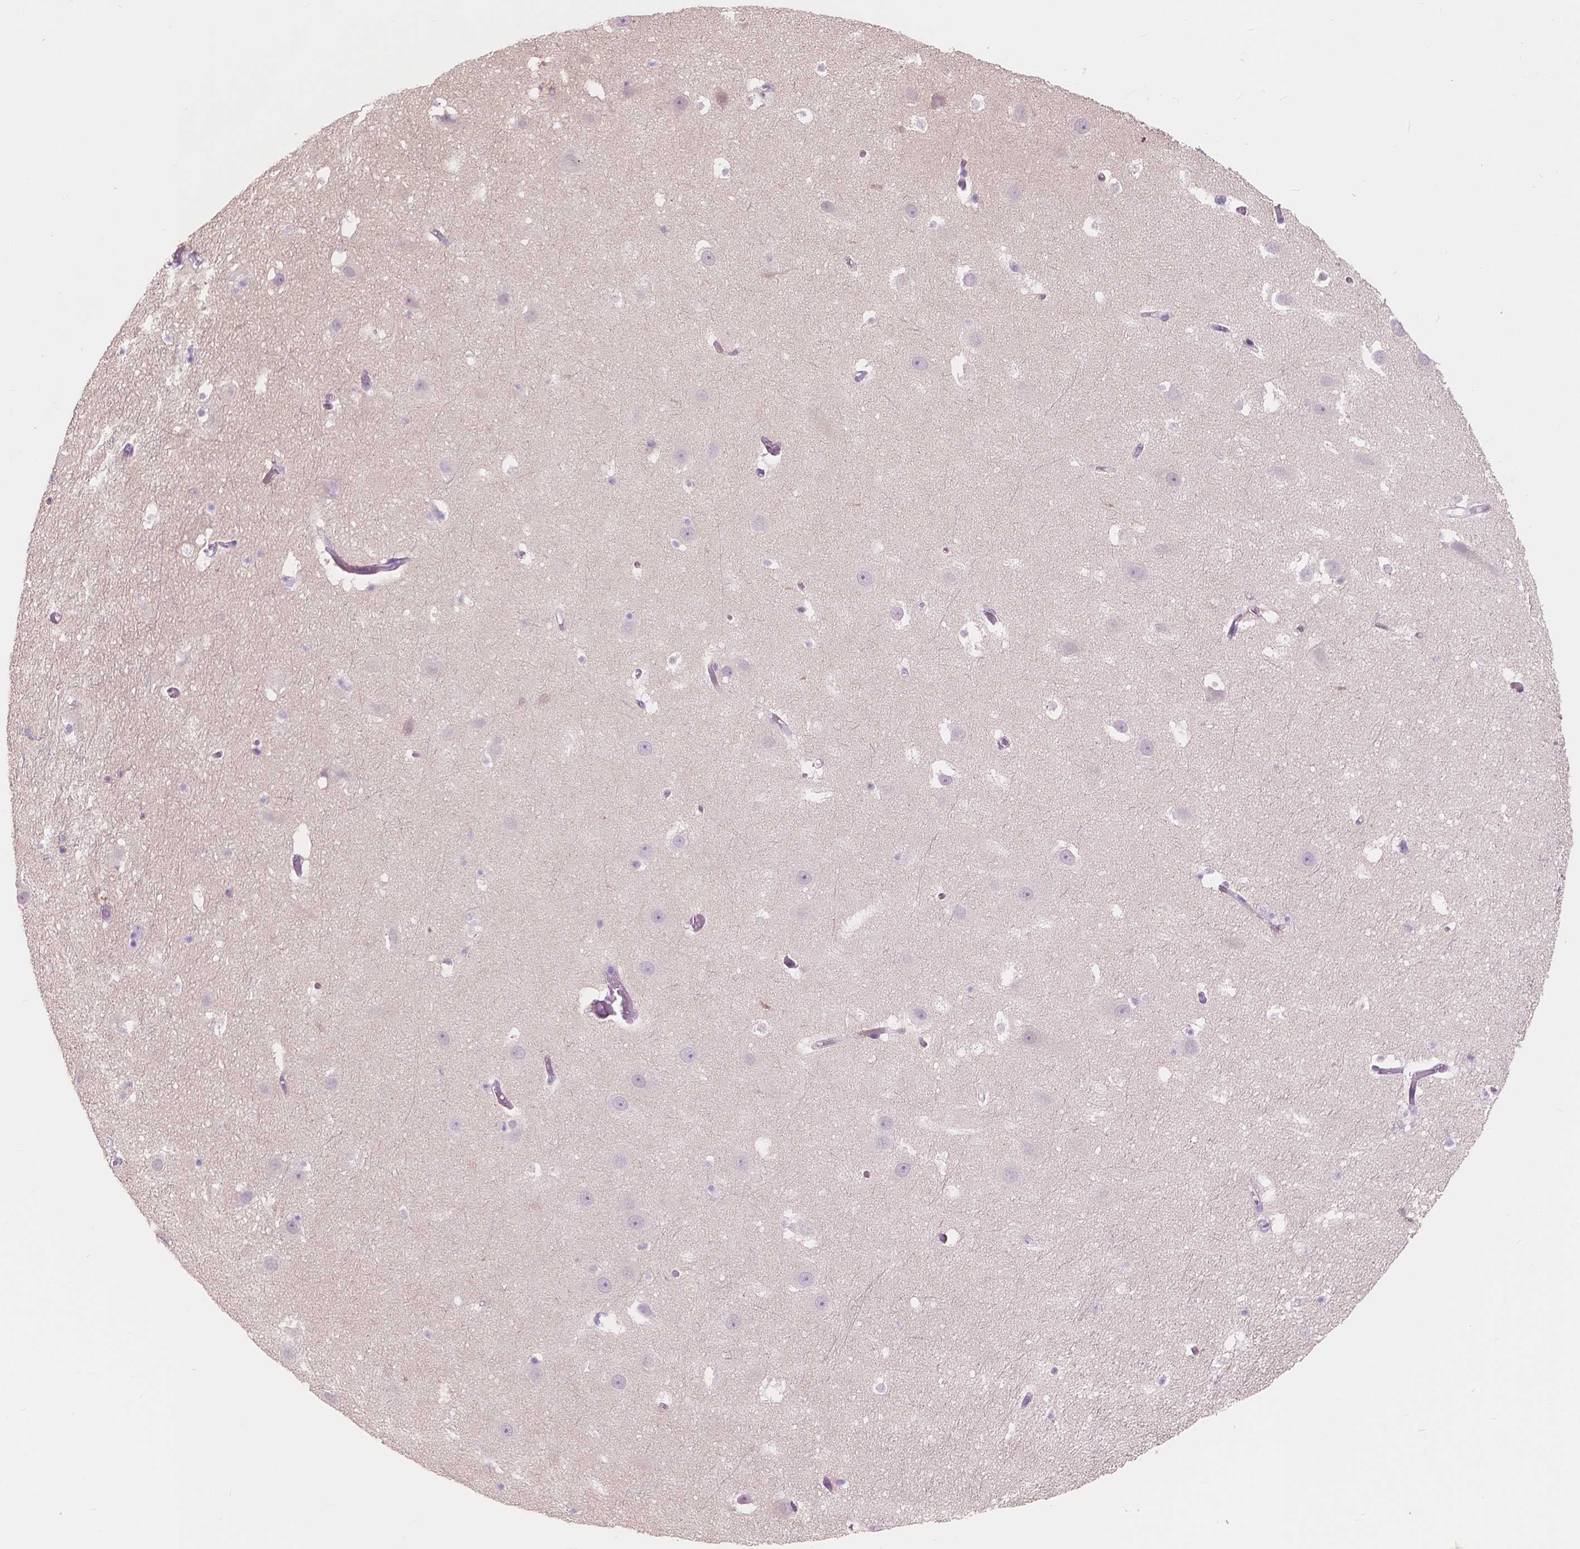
{"staining": {"intensity": "negative", "quantity": "none", "location": "none"}, "tissue": "hippocampus", "cell_type": "Glial cells", "image_type": "normal", "snomed": [{"axis": "morphology", "description": "Normal tissue, NOS"}, {"axis": "topography", "description": "Hippocampus"}], "caption": "This is an IHC micrograph of benign human hippocampus. There is no positivity in glial cells.", "gene": "SEMA4A", "patient": {"sex": "male", "age": 26}}